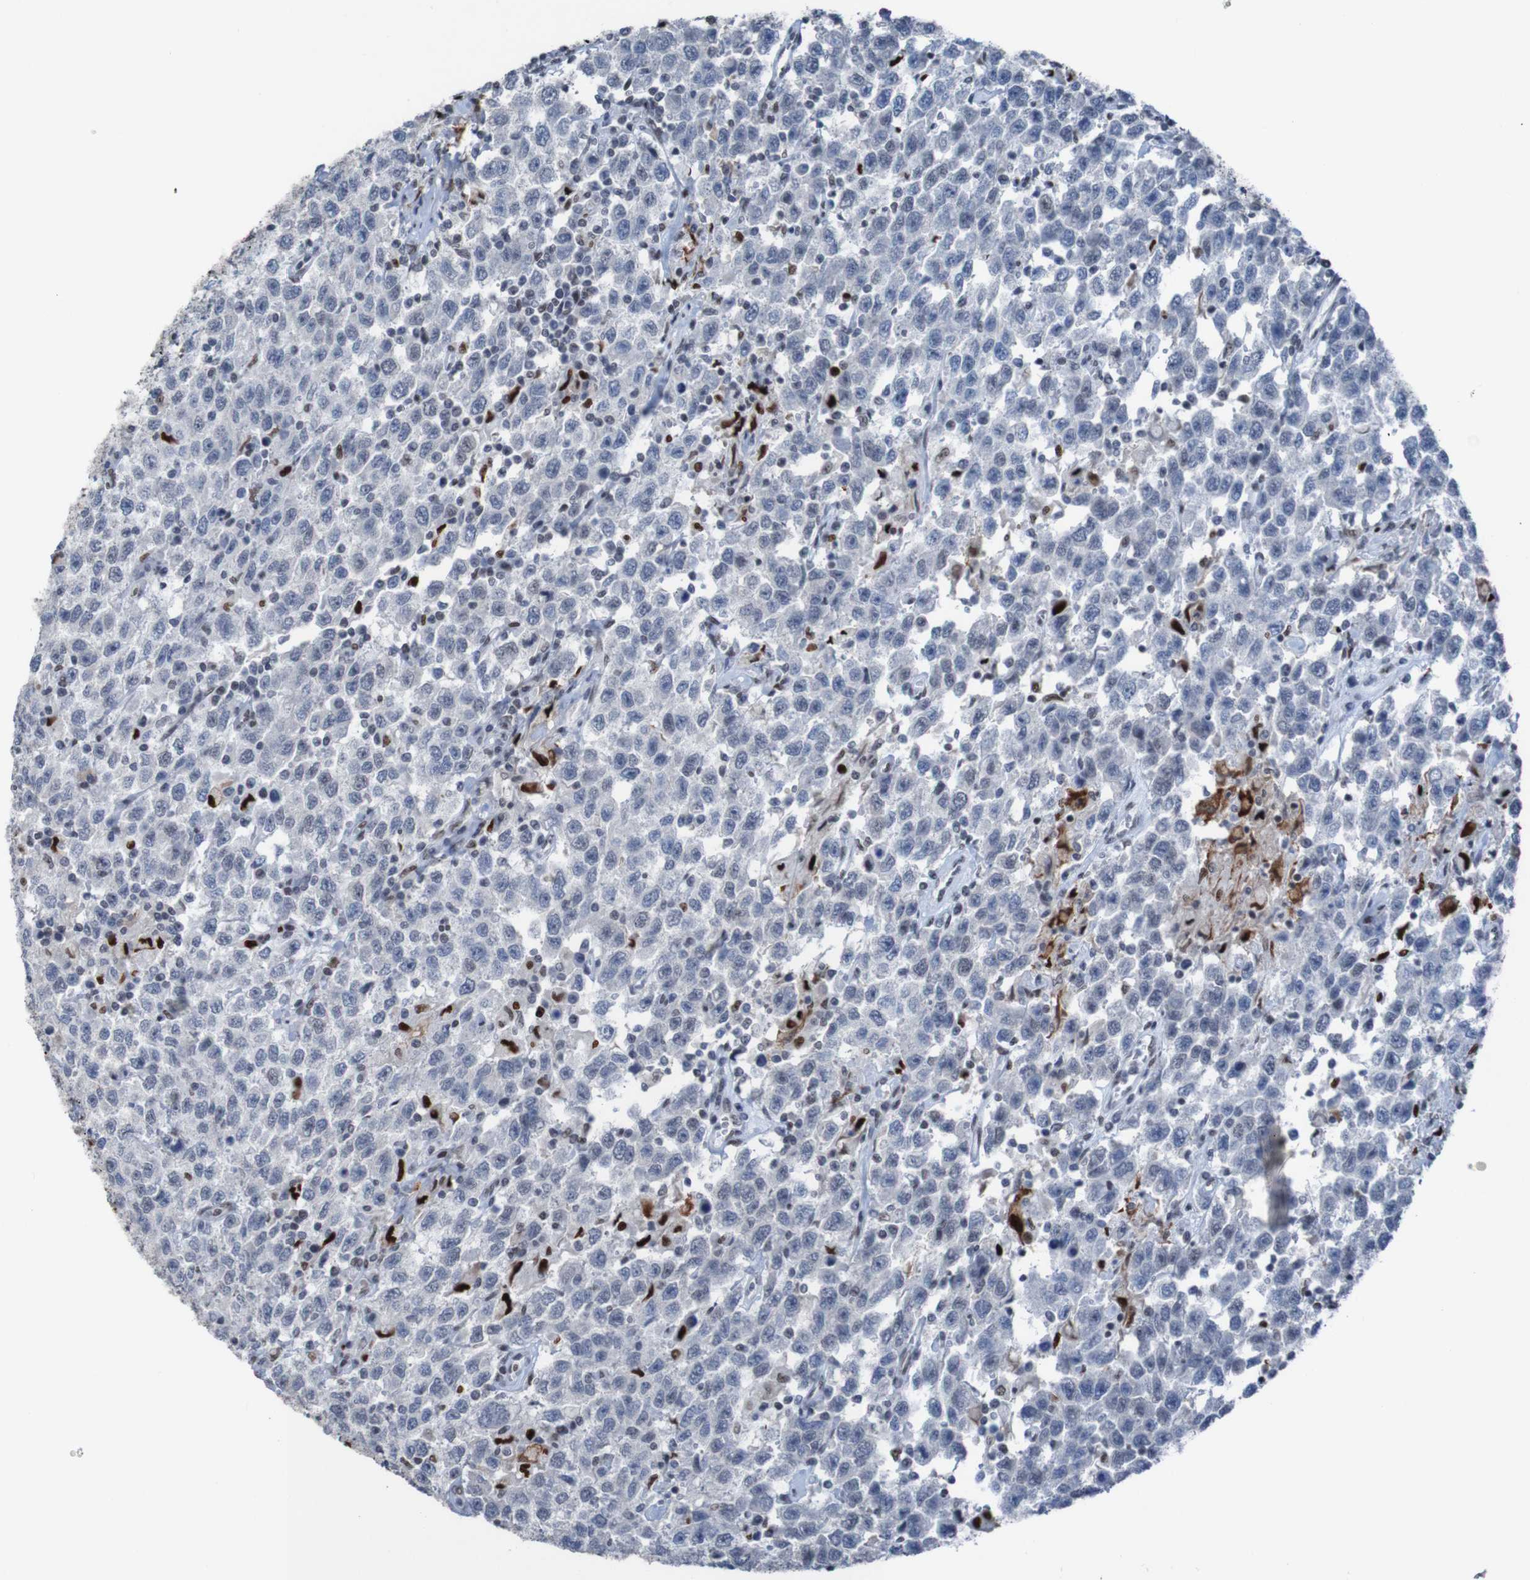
{"staining": {"intensity": "negative", "quantity": "none", "location": "none"}, "tissue": "testis cancer", "cell_type": "Tumor cells", "image_type": "cancer", "snomed": [{"axis": "morphology", "description": "Seminoma, NOS"}, {"axis": "topography", "description": "Testis"}], "caption": "The histopathology image shows no staining of tumor cells in seminoma (testis).", "gene": "PHF2", "patient": {"sex": "male", "age": 41}}